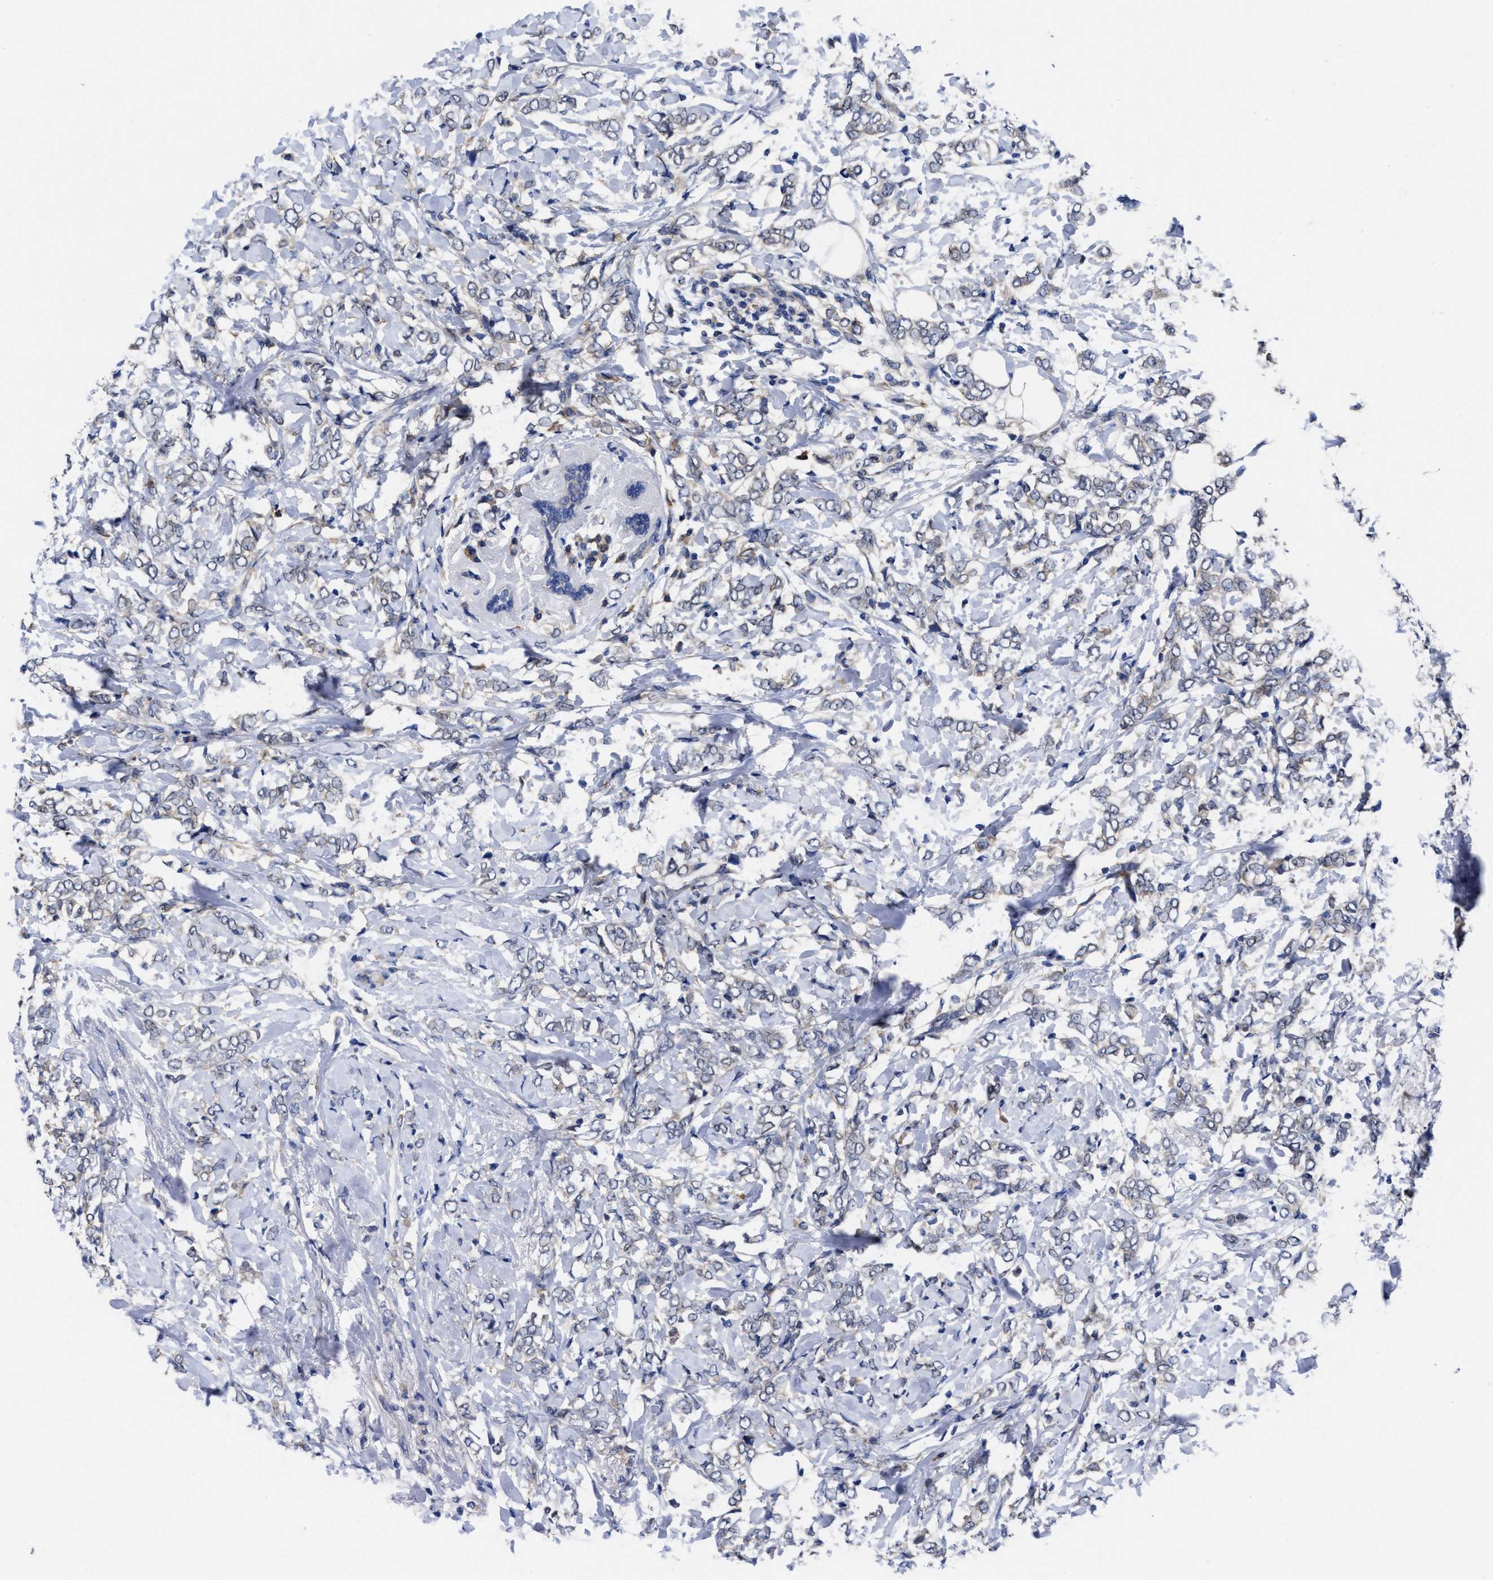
{"staining": {"intensity": "weak", "quantity": "25%-75%", "location": "cytoplasmic/membranous"}, "tissue": "breast cancer", "cell_type": "Tumor cells", "image_type": "cancer", "snomed": [{"axis": "morphology", "description": "Normal tissue, NOS"}, {"axis": "morphology", "description": "Lobular carcinoma"}, {"axis": "topography", "description": "Breast"}], "caption": "Protein analysis of lobular carcinoma (breast) tissue shows weak cytoplasmic/membranous staining in approximately 25%-75% of tumor cells.", "gene": "TXNDC17", "patient": {"sex": "female", "age": 47}}